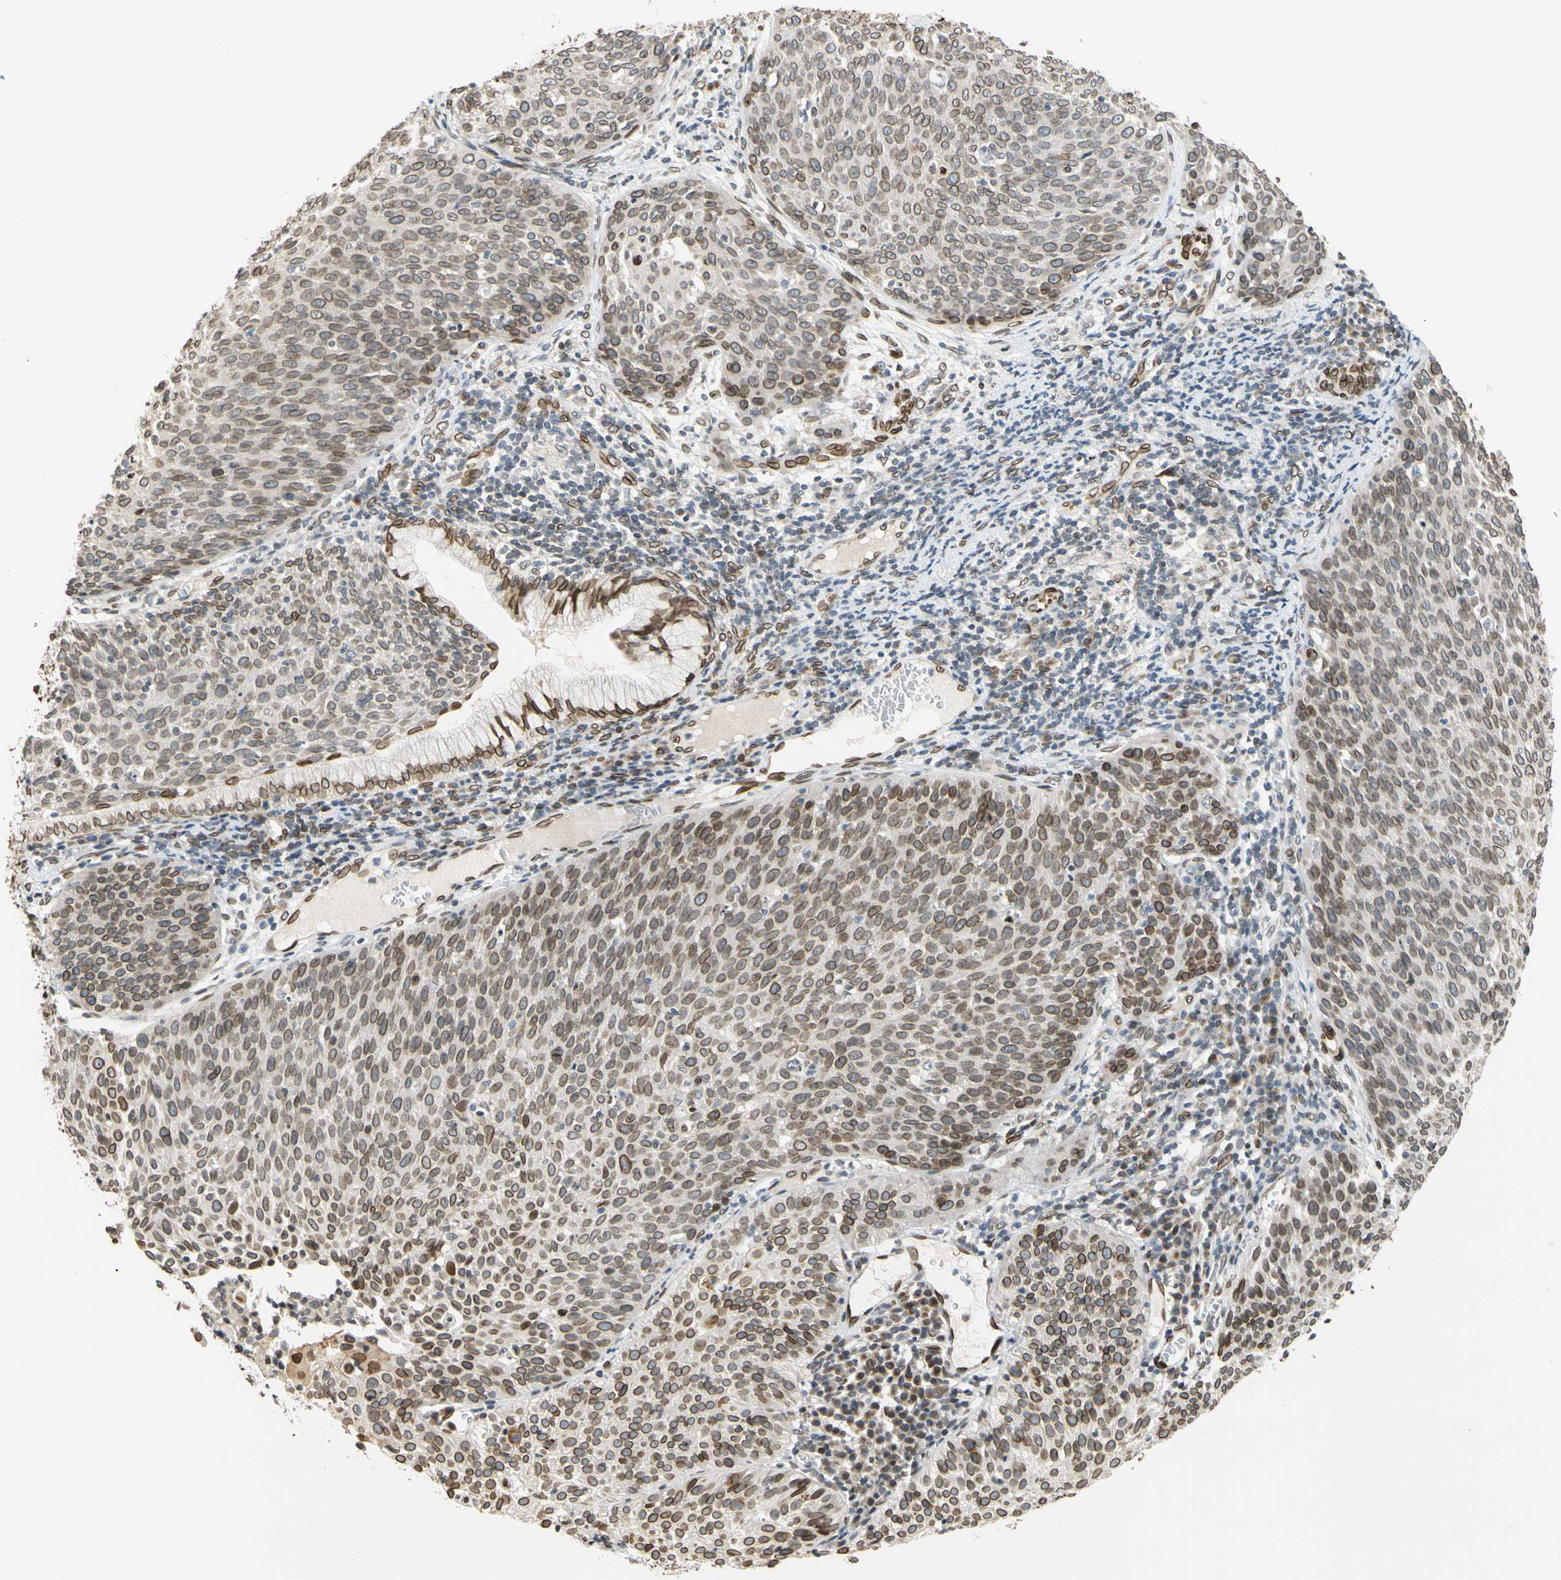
{"staining": {"intensity": "moderate", "quantity": ">75%", "location": "cytoplasmic/membranous,nuclear"}, "tissue": "cervical cancer", "cell_type": "Tumor cells", "image_type": "cancer", "snomed": [{"axis": "morphology", "description": "Squamous cell carcinoma, NOS"}, {"axis": "topography", "description": "Cervix"}], "caption": "Immunohistochemical staining of cervical cancer demonstrates moderate cytoplasmic/membranous and nuclear protein positivity in about >75% of tumor cells.", "gene": "SUN1", "patient": {"sex": "female", "age": 38}}